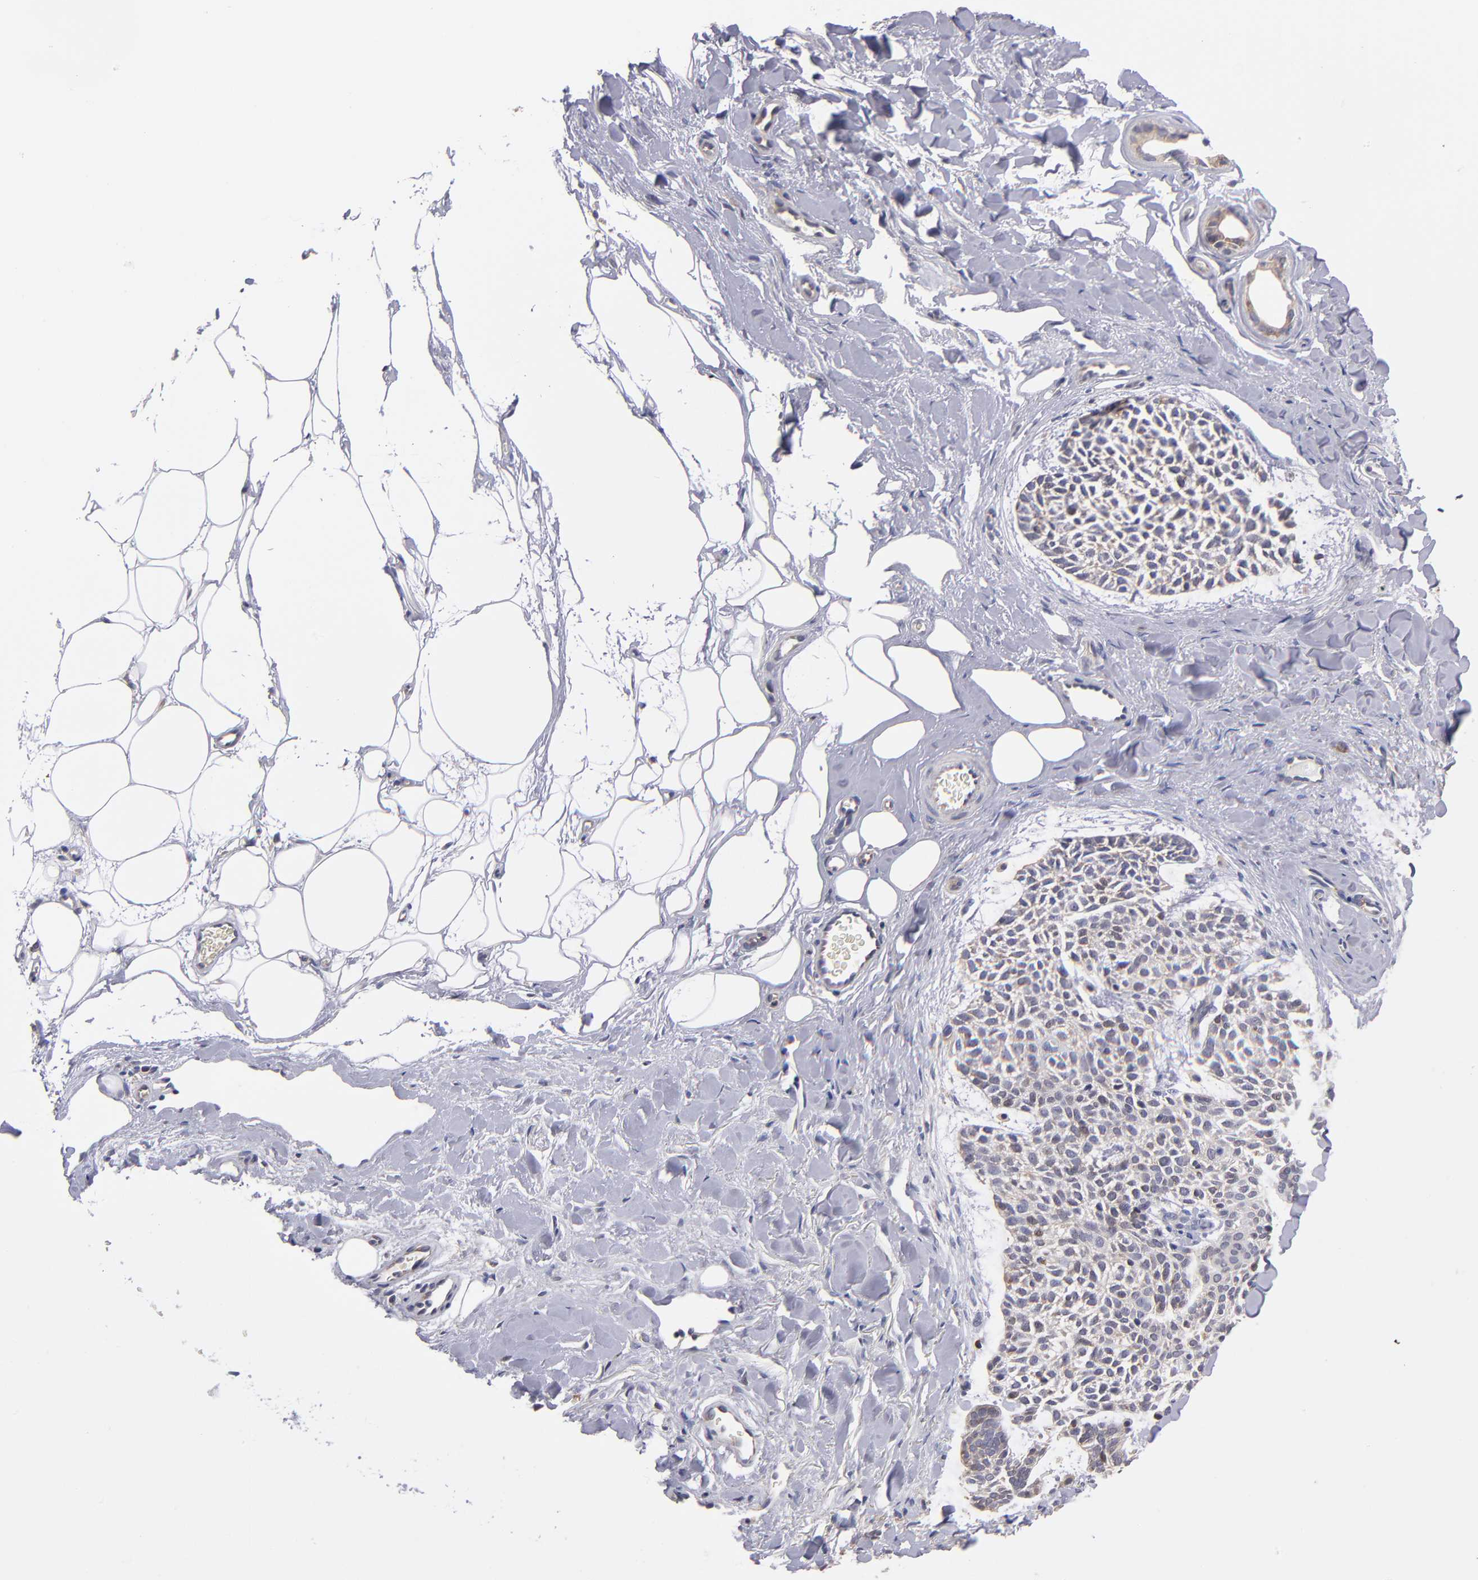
{"staining": {"intensity": "weak", "quantity": "<25%", "location": "cytoplasmic/membranous"}, "tissue": "skin cancer", "cell_type": "Tumor cells", "image_type": "cancer", "snomed": [{"axis": "morphology", "description": "Normal tissue, NOS"}, {"axis": "morphology", "description": "Basal cell carcinoma"}, {"axis": "topography", "description": "Skin"}], "caption": "Skin cancer was stained to show a protein in brown. There is no significant staining in tumor cells.", "gene": "EIF3L", "patient": {"sex": "female", "age": 70}}